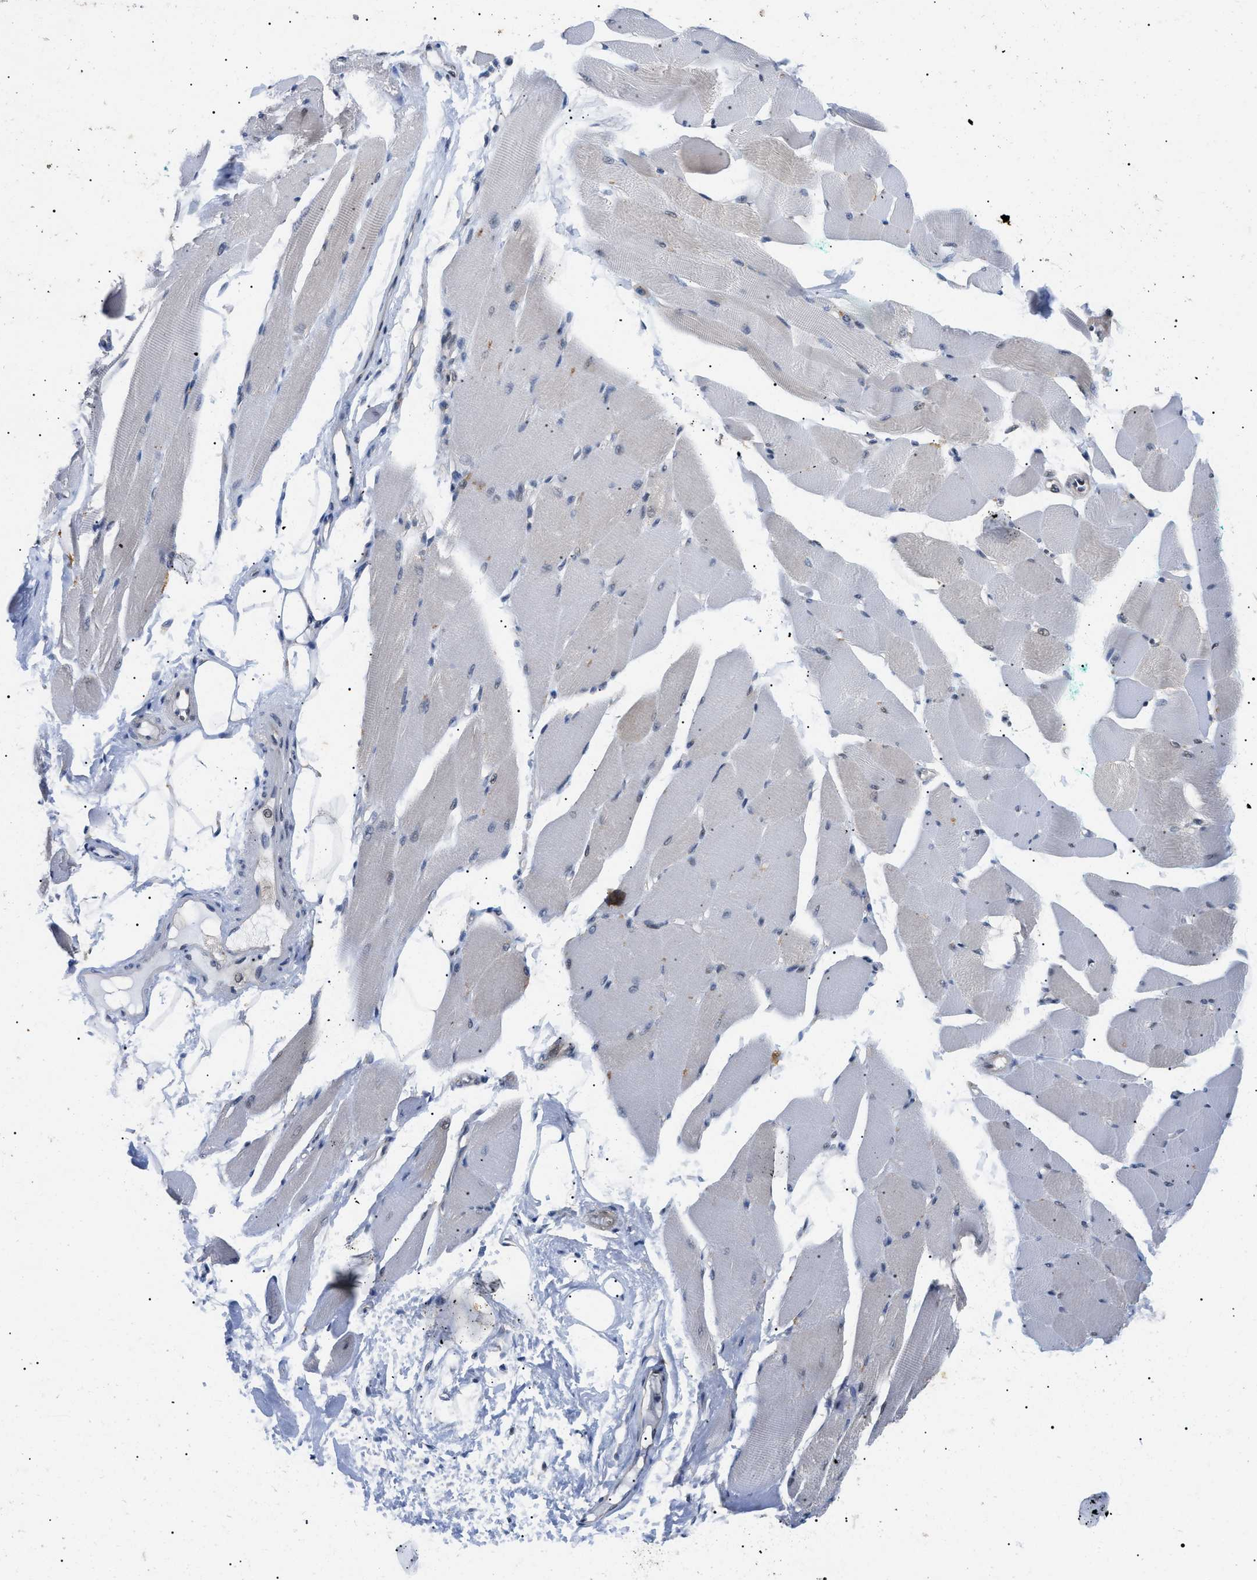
{"staining": {"intensity": "weak", "quantity": "25%-75%", "location": "cytoplasmic/membranous,nuclear"}, "tissue": "skeletal muscle", "cell_type": "Myocytes", "image_type": "normal", "snomed": [{"axis": "morphology", "description": "Normal tissue, NOS"}, {"axis": "topography", "description": "Skeletal muscle"}, {"axis": "topography", "description": "Peripheral nerve tissue"}], "caption": "Immunohistochemical staining of normal skeletal muscle reveals weak cytoplasmic/membranous,nuclear protein staining in approximately 25%-75% of myocytes.", "gene": "GARRE1", "patient": {"sex": "female", "age": 84}}